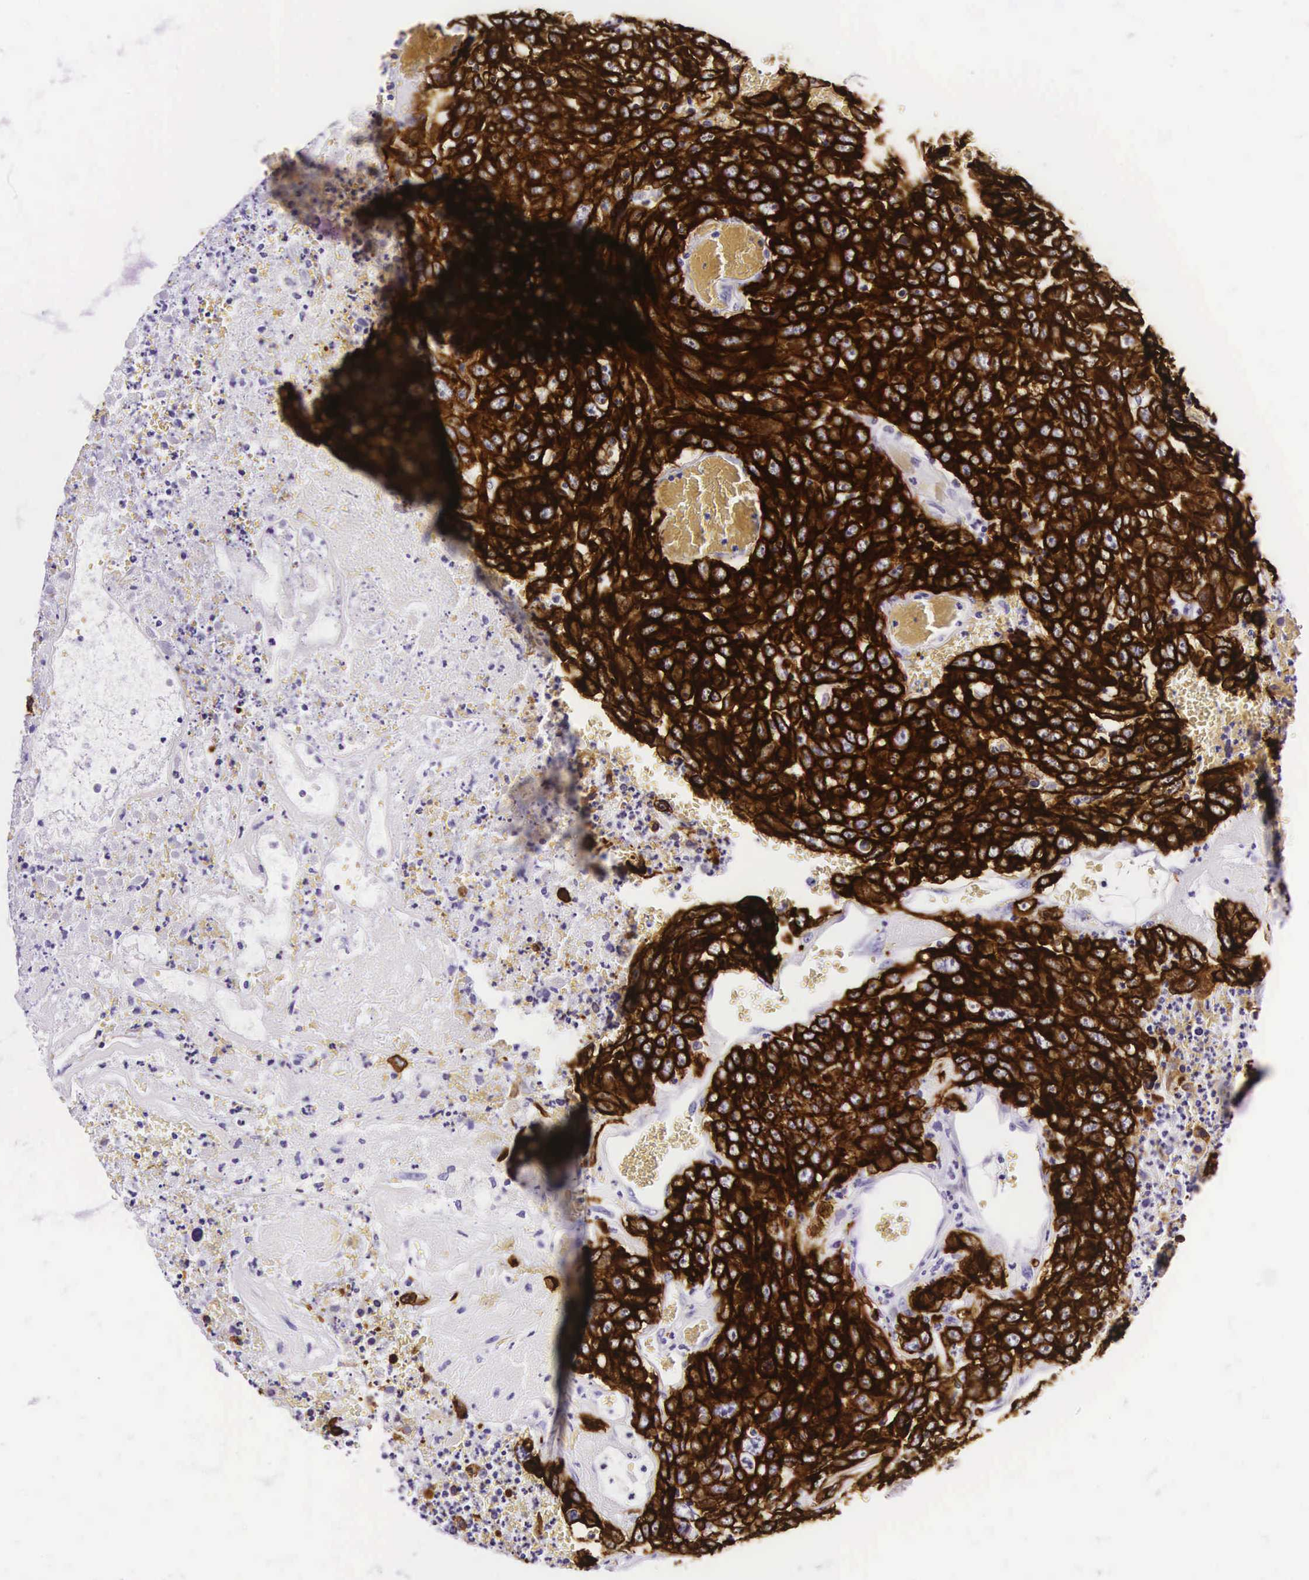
{"staining": {"intensity": "strong", "quantity": ">75%", "location": "cytoplasmic/membranous"}, "tissue": "lung cancer", "cell_type": "Tumor cells", "image_type": "cancer", "snomed": [{"axis": "morphology", "description": "Squamous cell carcinoma, NOS"}, {"axis": "topography", "description": "Lung"}], "caption": "IHC photomicrograph of neoplastic tissue: lung cancer (squamous cell carcinoma) stained using immunohistochemistry (IHC) demonstrates high levels of strong protein expression localized specifically in the cytoplasmic/membranous of tumor cells, appearing as a cytoplasmic/membranous brown color.", "gene": "KRT18", "patient": {"sex": "male", "age": 64}}